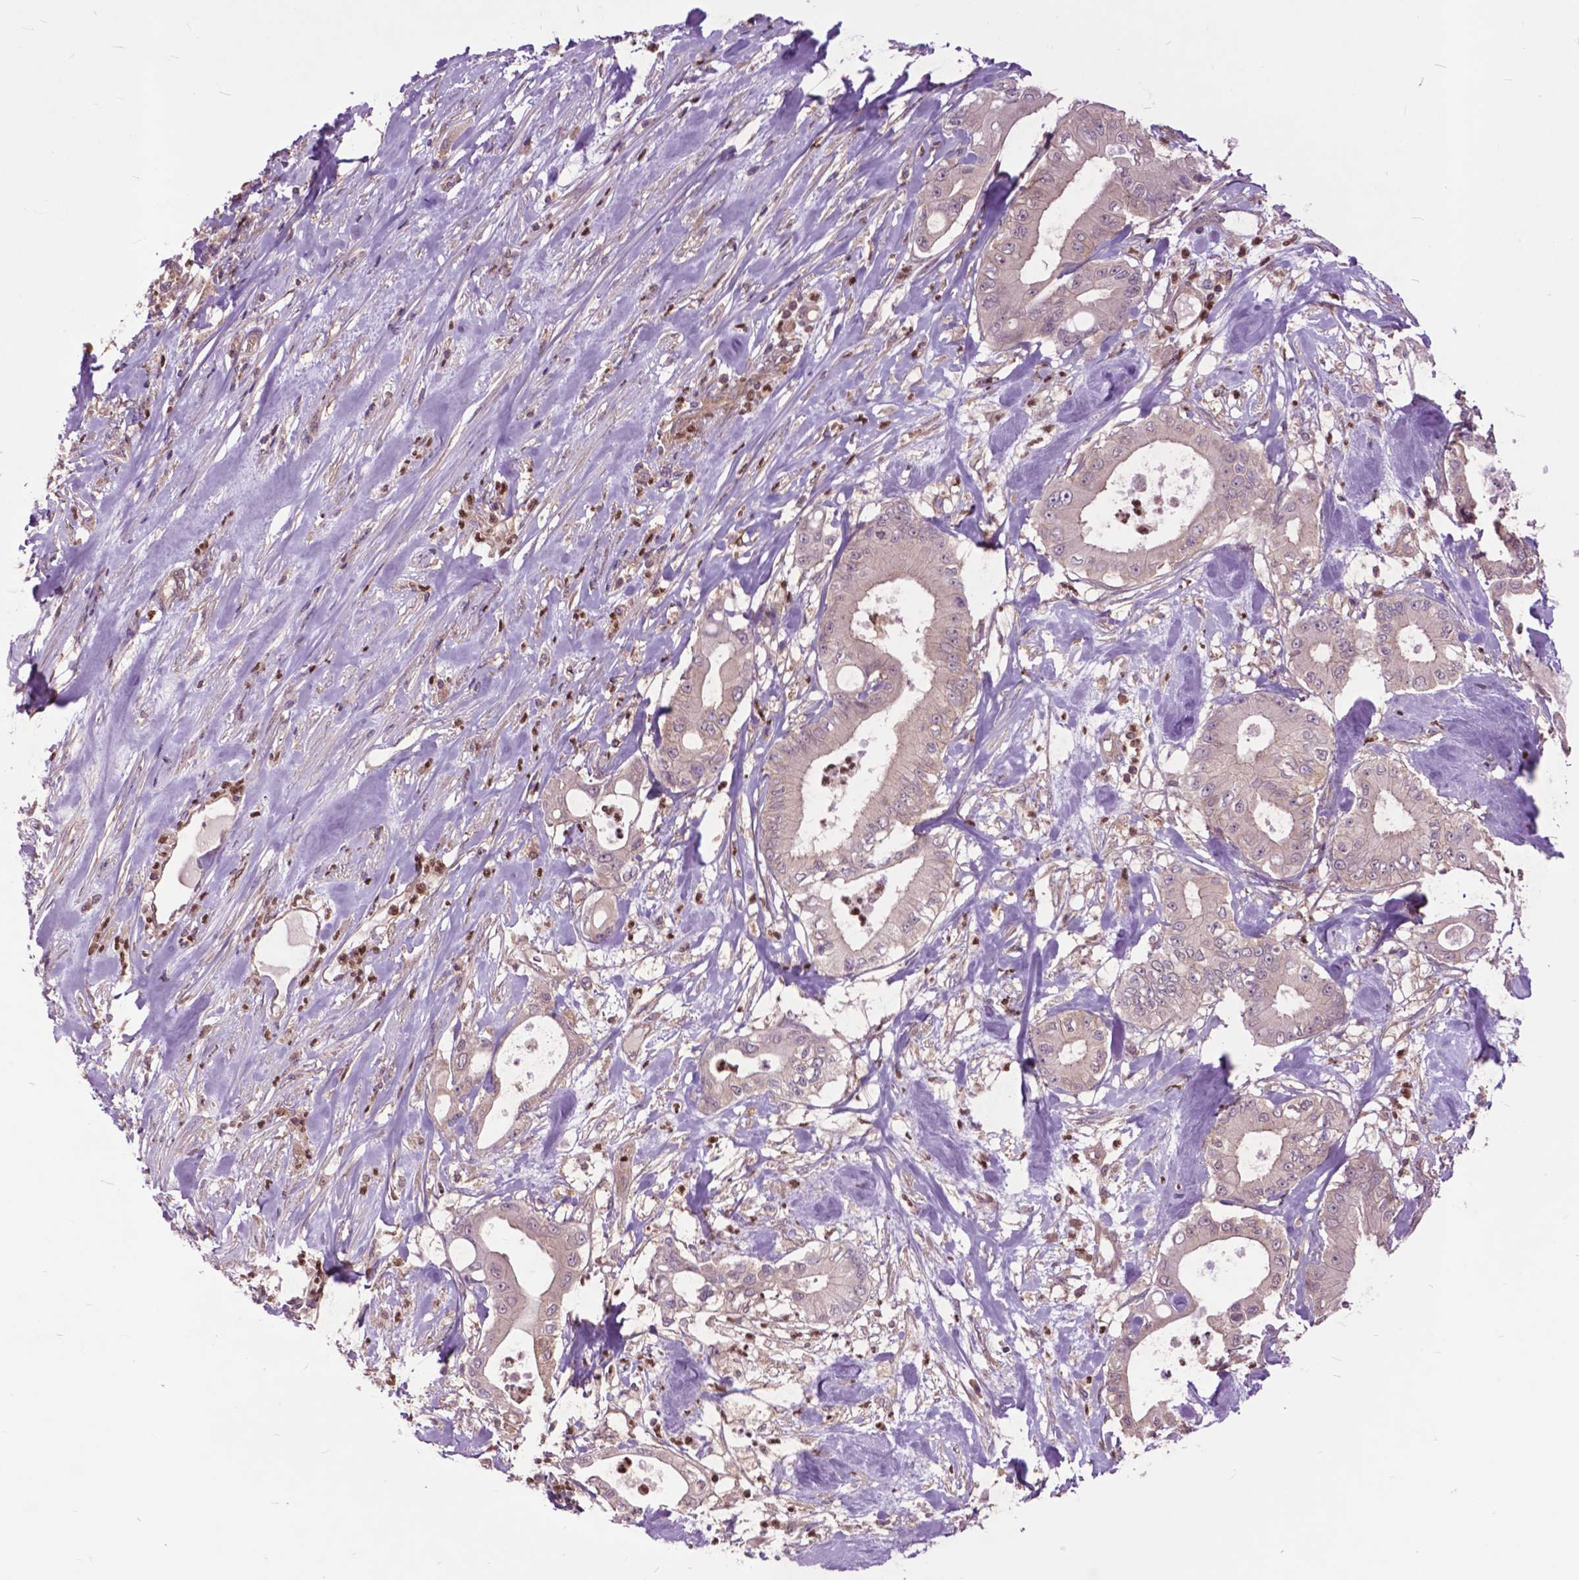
{"staining": {"intensity": "weak", "quantity": ">75%", "location": "cytoplasmic/membranous"}, "tissue": "pancreatic cancer", "cell_type": "Tumor cells", "image_type": "cancer", "snomed": [{"axis": "morphology", "description": "Adenocarcinoma, NOS"}, {"axis": "topography", "description": "Pancreas"}], "caption": "Weak cytoplasmic/membranous expression is appreciated in approximately >75% of tumor cells in pancreatic adenocarcinoma.", "gene": "ARAF", "patient": {"sex": "male", "age": 71}}